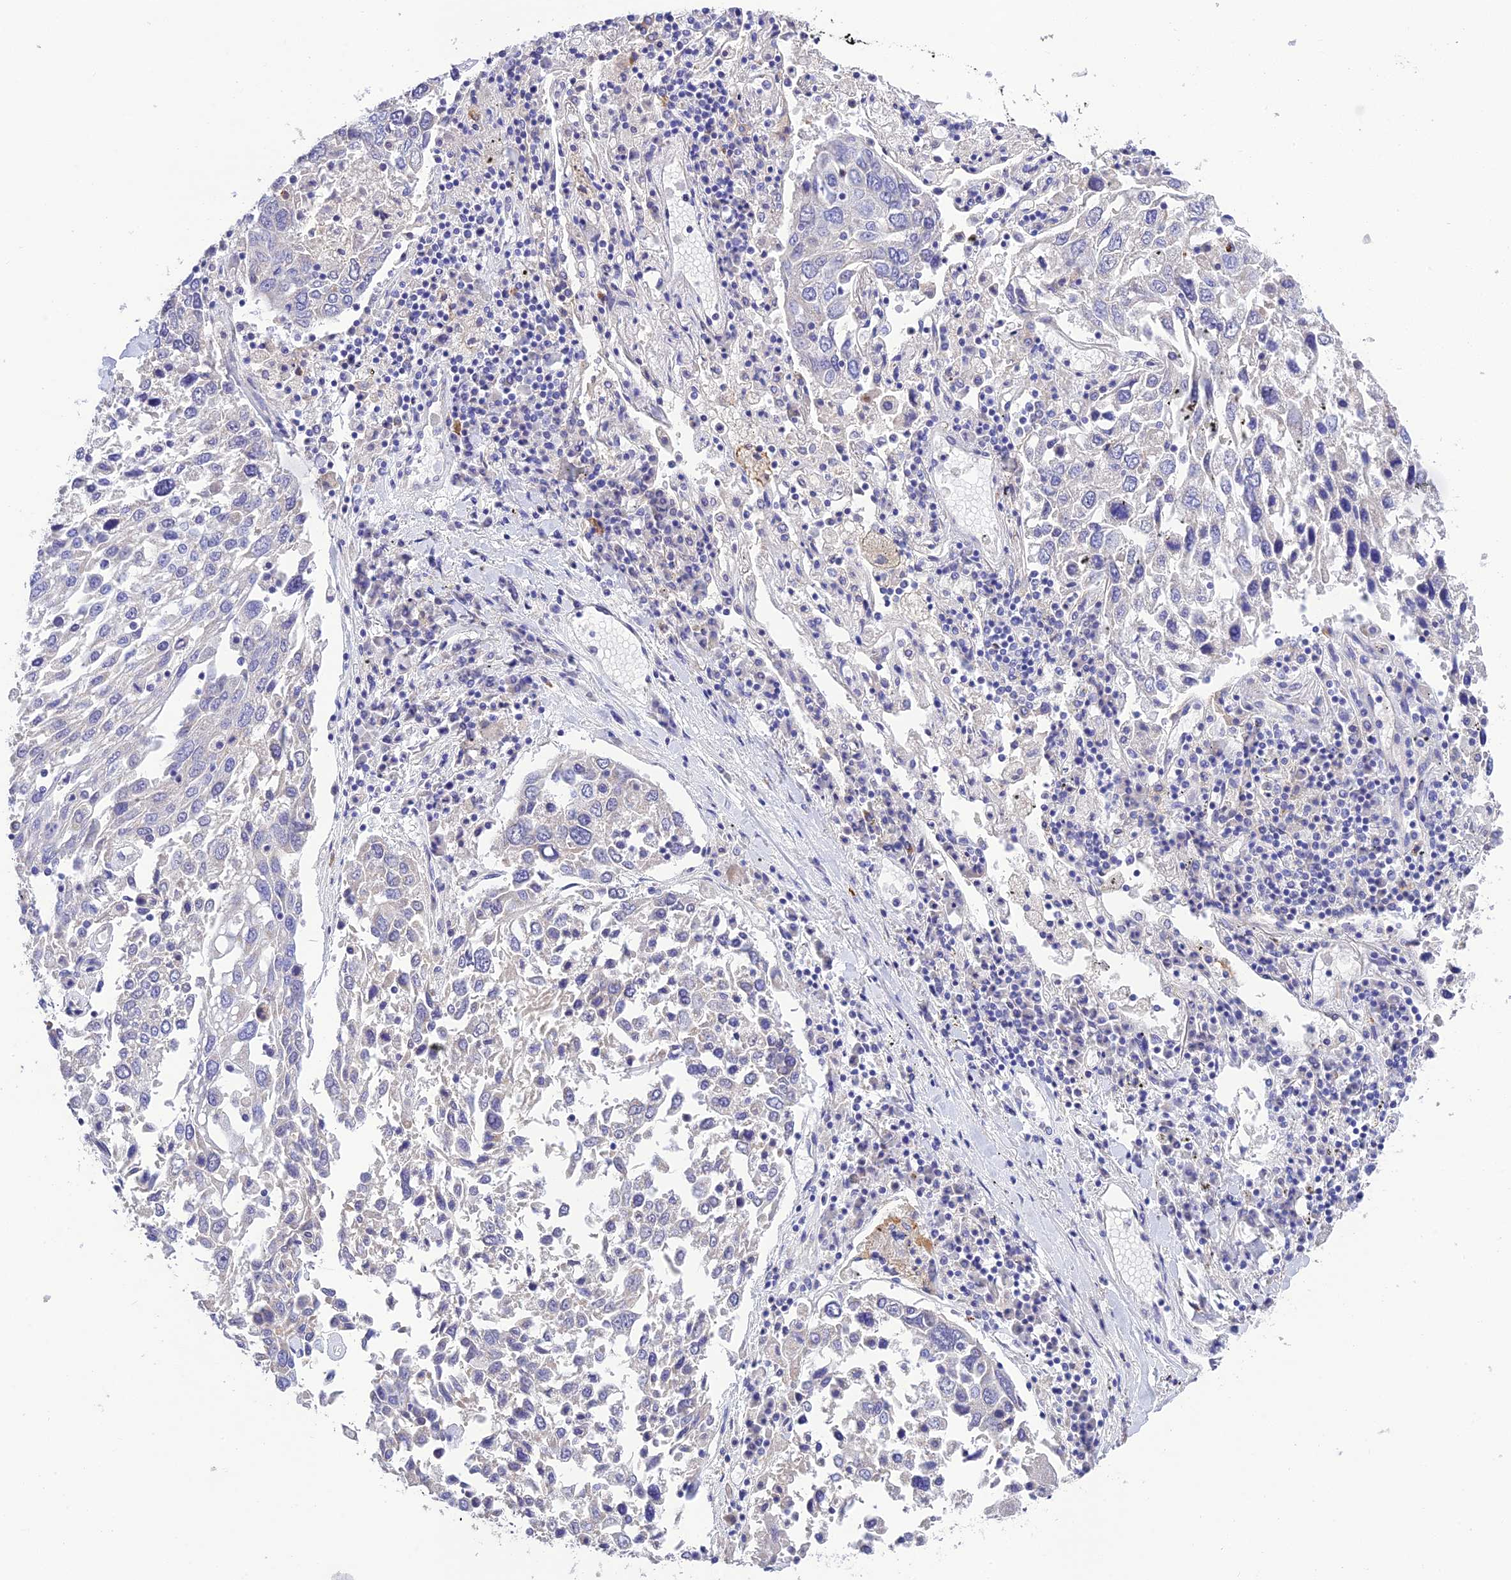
{"staining": {"intensity": "negative", "quantity": "none", "location": "none"}, "tissue": "lung cancer", "cell_type": "Tumor cells", "image_type": "cancer", "snomed": [{"axis": "morphology", "description": "Squamous cell carcinoma, NOS"}, {"axis": "topography", "description": "Lung"}], "caption": "Protein analysis of lung squamous cell carcinoma reveals no significant staining in tumor cells.", "gene": "MS4A5", "patient": {"sex": "male", "age": 65}}